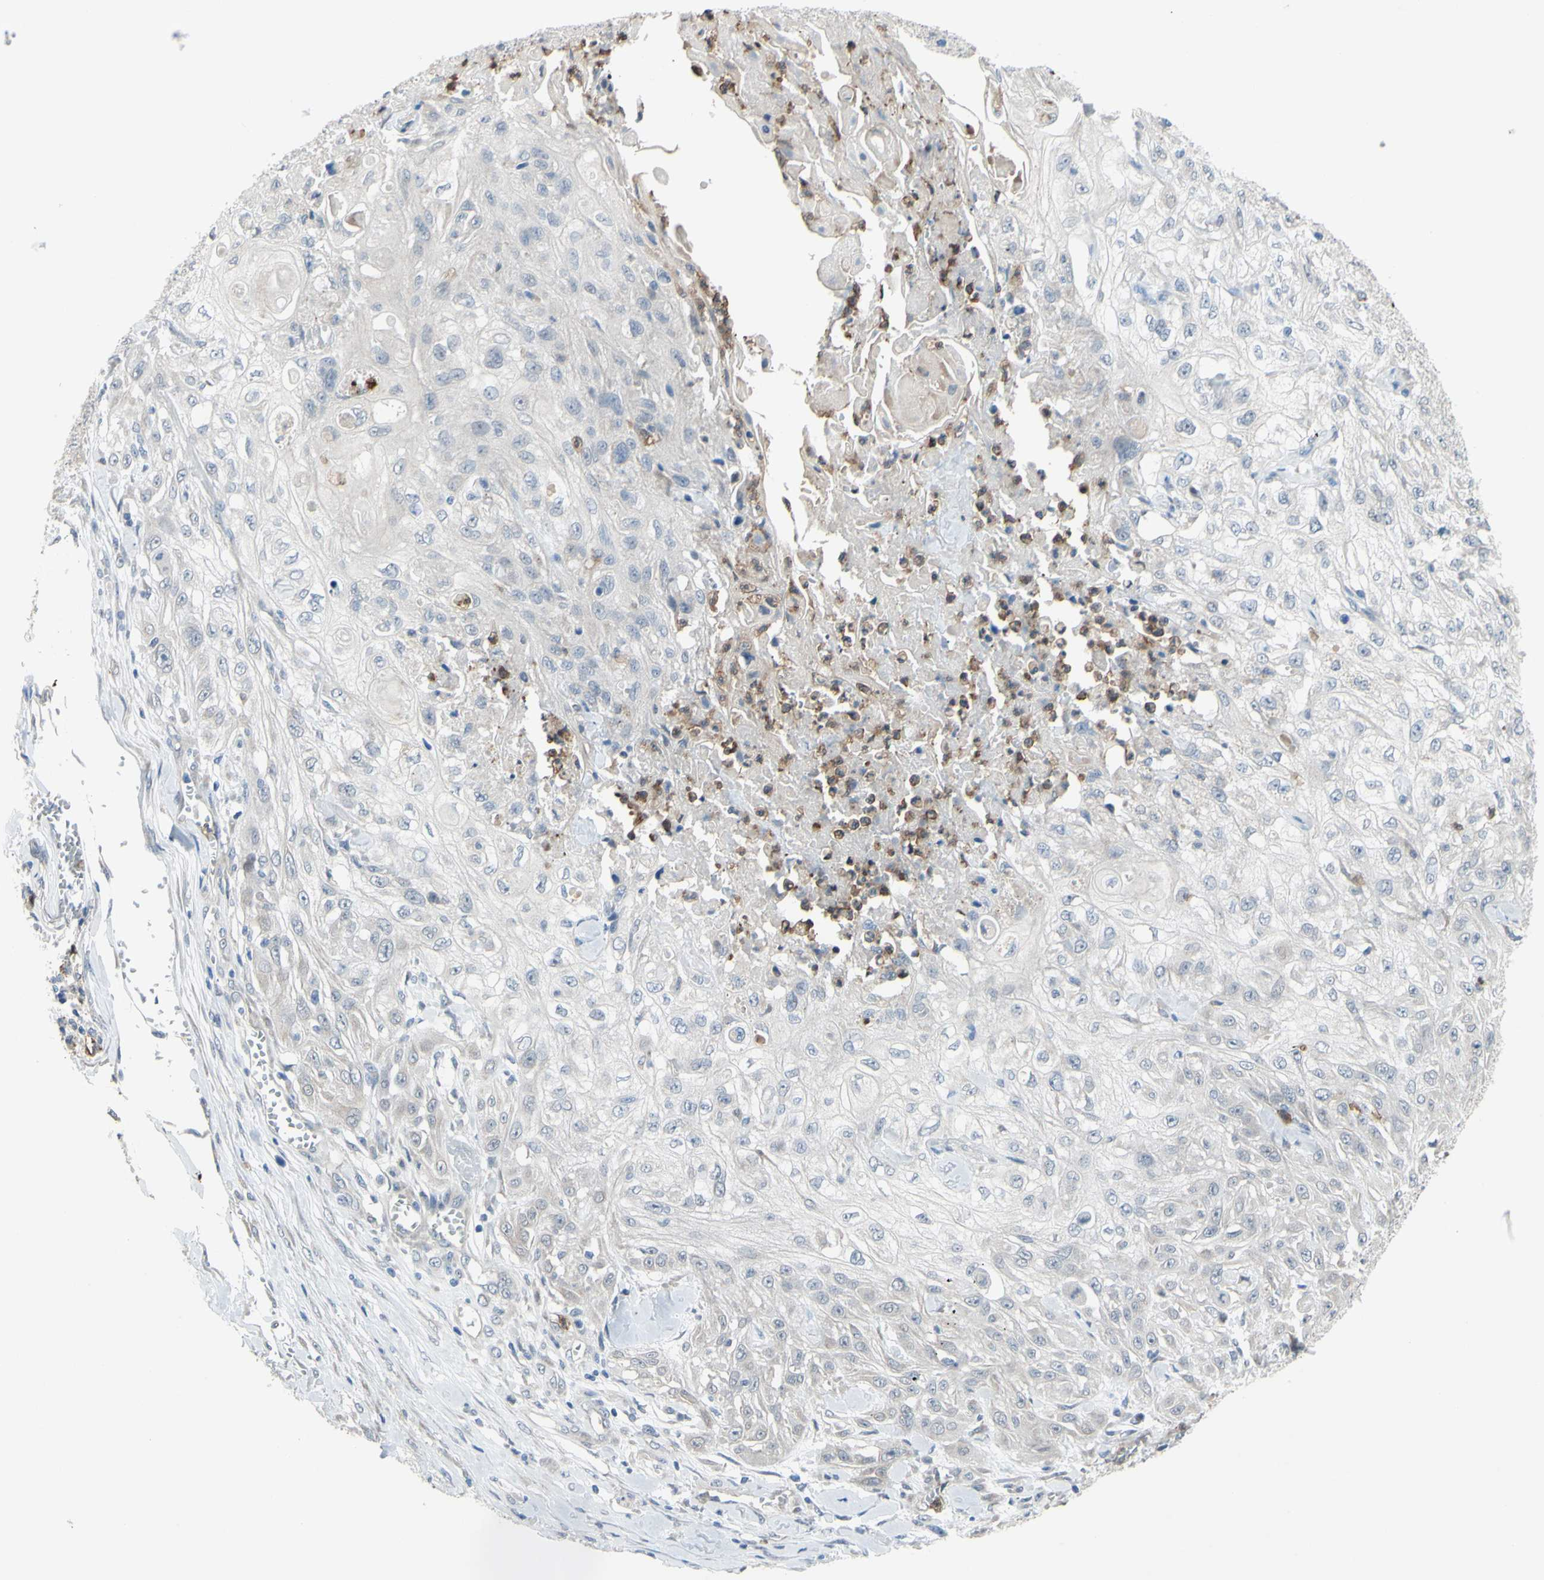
{"staining": {"intensity": "negative", "quantity": "none", "location": "none"}, "tissue": "skin cancer", "cell_type": "Tumor cells", "image_type": "cancer", "snomed": [{"axis": "morphology", "description": "Squamous cell carcinoma, NOS"}, {"axis": "morphology", "description": "Squamous cell carcinoma, metastatic, NOS"}, {"axis": "topography", "description": "Skin"}, {"axis": "topography", "description": "Lymph node"}], "caption": "Tumor cells show no significant expression in skin cancer. (Immunohistochemistry (ihc), brightfield microscopy, high magnification).", "gene": "GRAMD2B", "patient": {"sex": "male", "age": 75}}